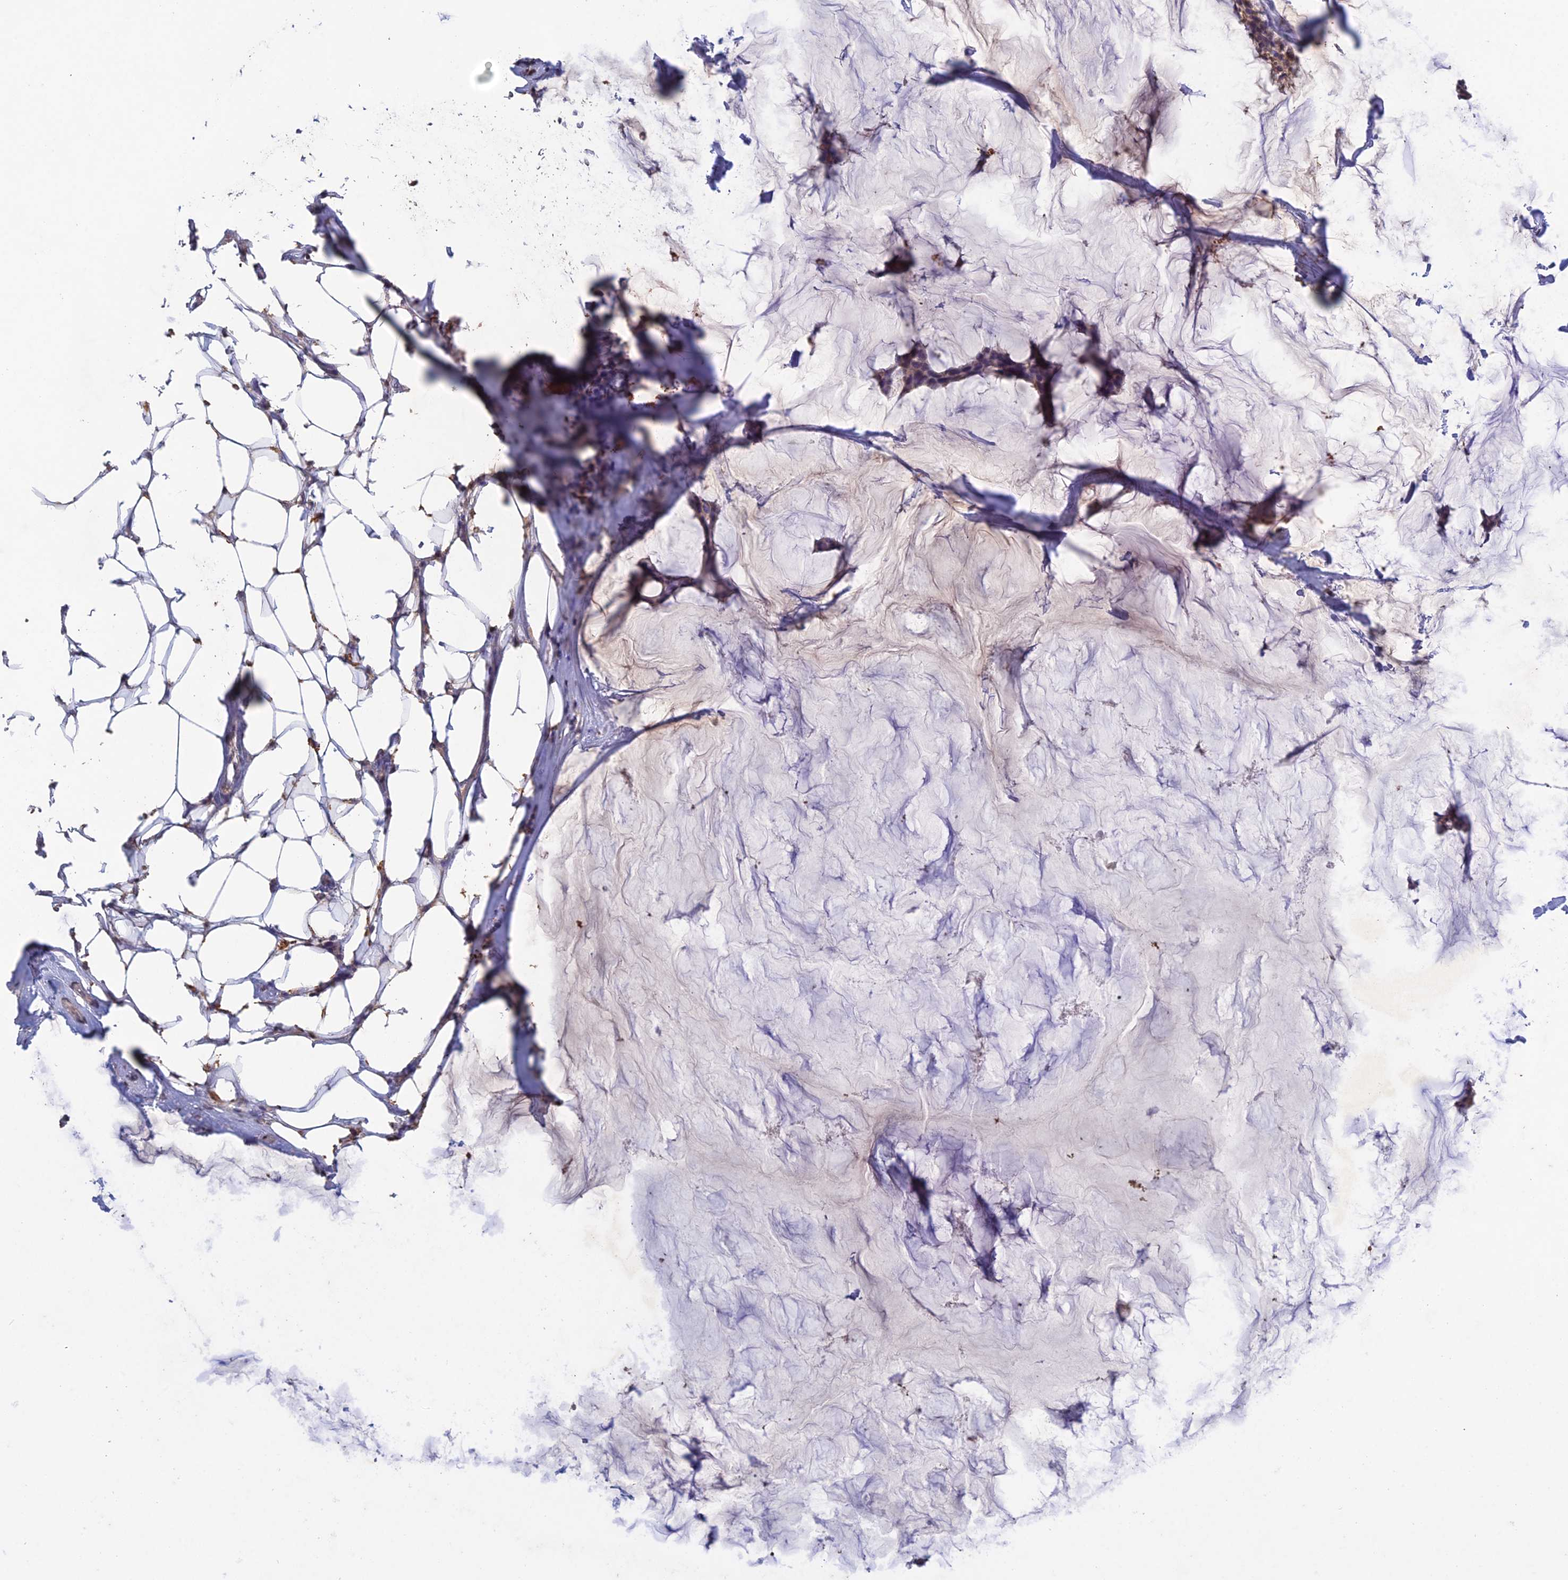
{"staining": {"intensity": "weak", "quantity": "<25%", "location": "cytoplasmic/membranous"}, "tissue": "breast cancer", "cell_type": "Tumor cells", "image_type": "cancer", "snomed": [{"axis": "morphology", "description": "Duct carcinoma"}, {"axis": "topography", "description": "Breast"}], "caption": "Protein analysis of breast cancer displays no significant staining in tumor cells. (DAB (3,3'-diaminobenzidine) immunohistochemistry (IHC), high magnification).", "gene": "SLC39A13", "patient": {"sex": "female", "age": 93}}